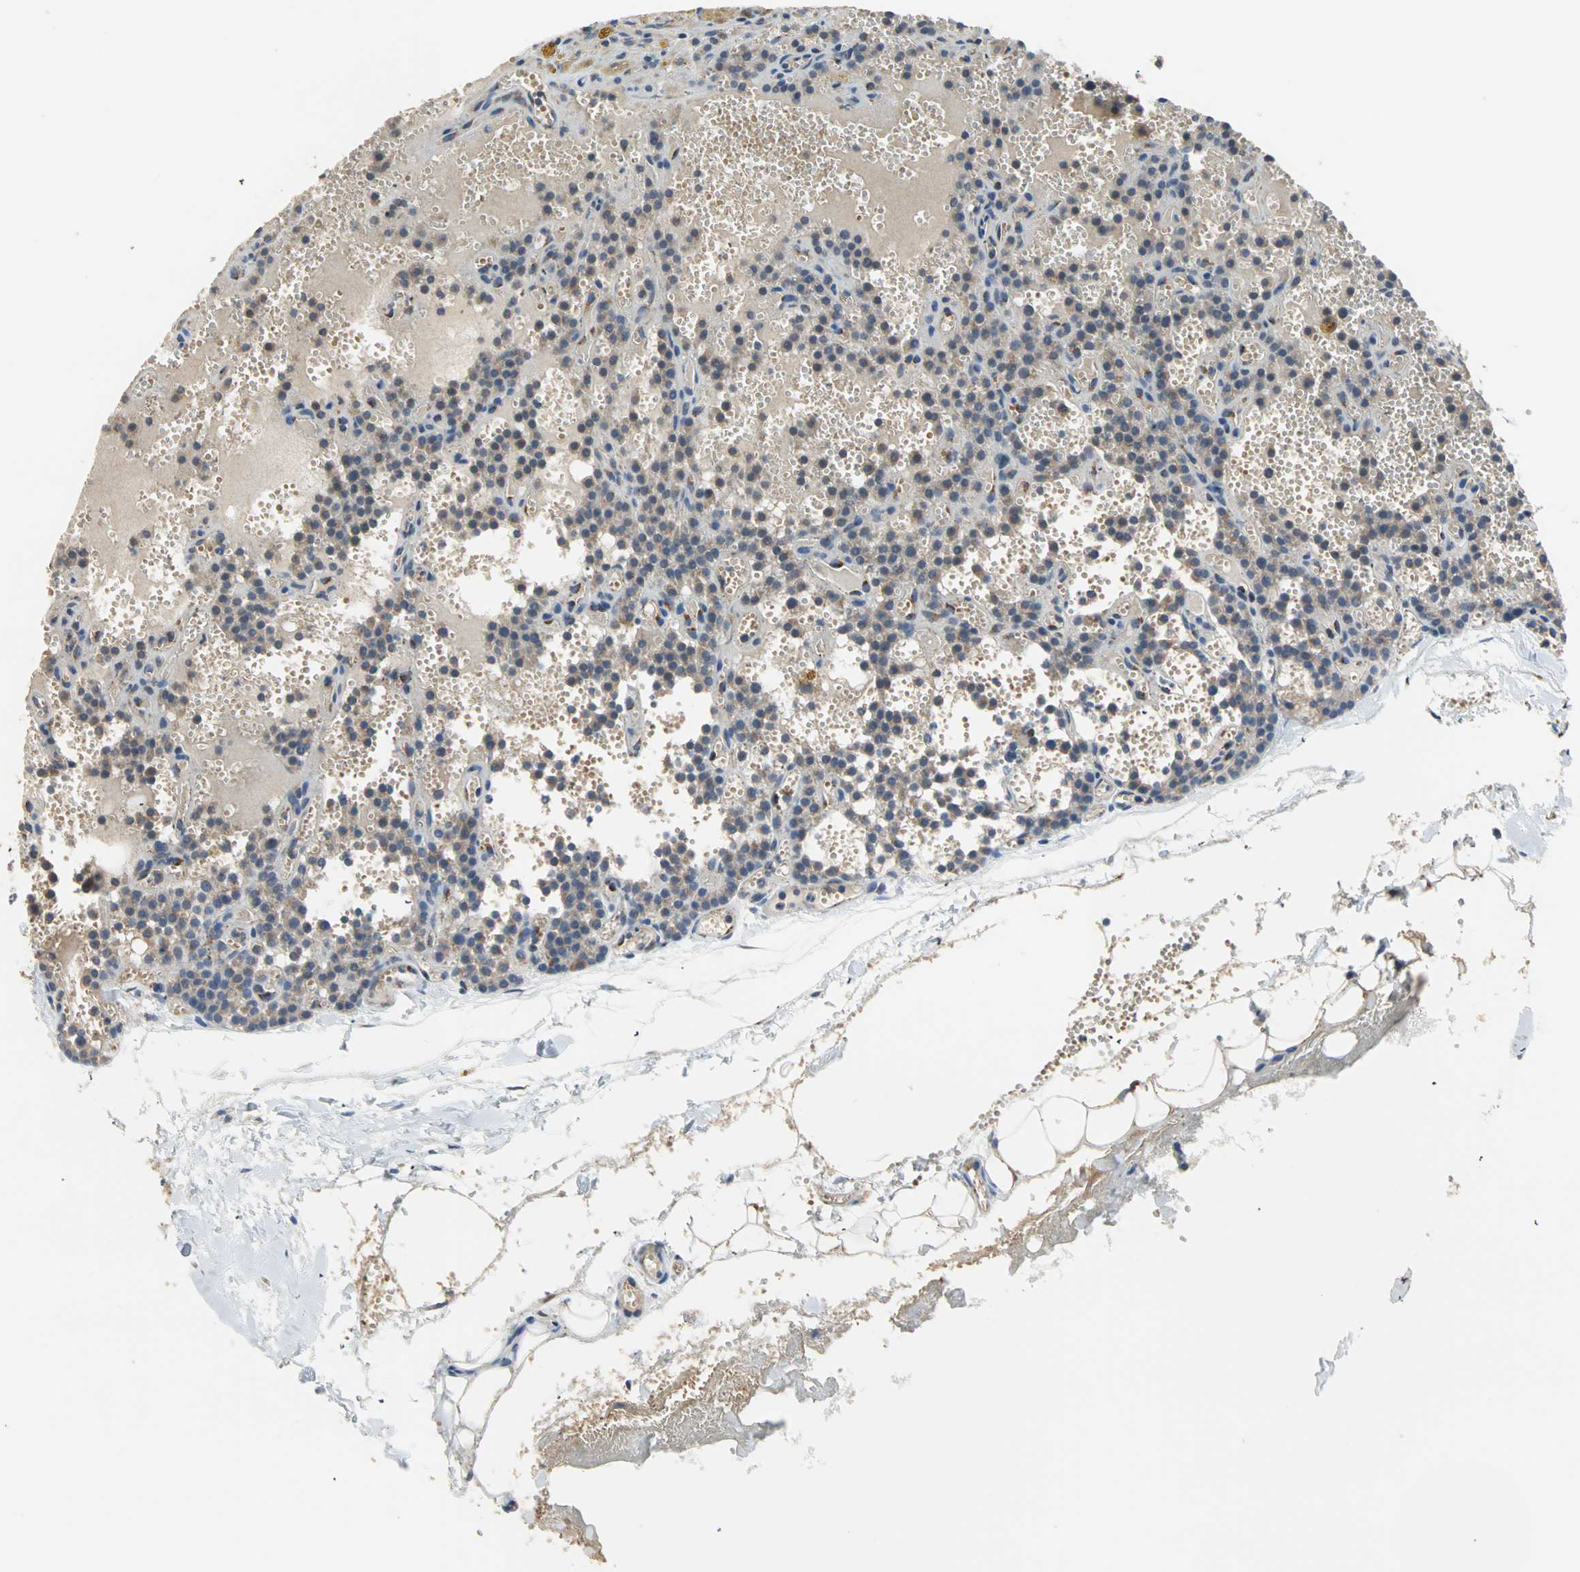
{"staining": {"intensity": "negative", "quantity": "none", "location": "none"}, "tissue": "parathyroid gland", "cell_type": "Glandular cells", "image_type": "normal", "snomed": [{"axis": "morphology", "description": "Normal tissue, NOS"}, {"axis": "topography", "description": "Parathyroid gland"}], "caption": "Human parathyroid gland stained for a protein using immunohistochemistry (IHC) shows no expression in glandular cells.", "gene": "TST", "patient": {"sex": "male", "age": 25}}